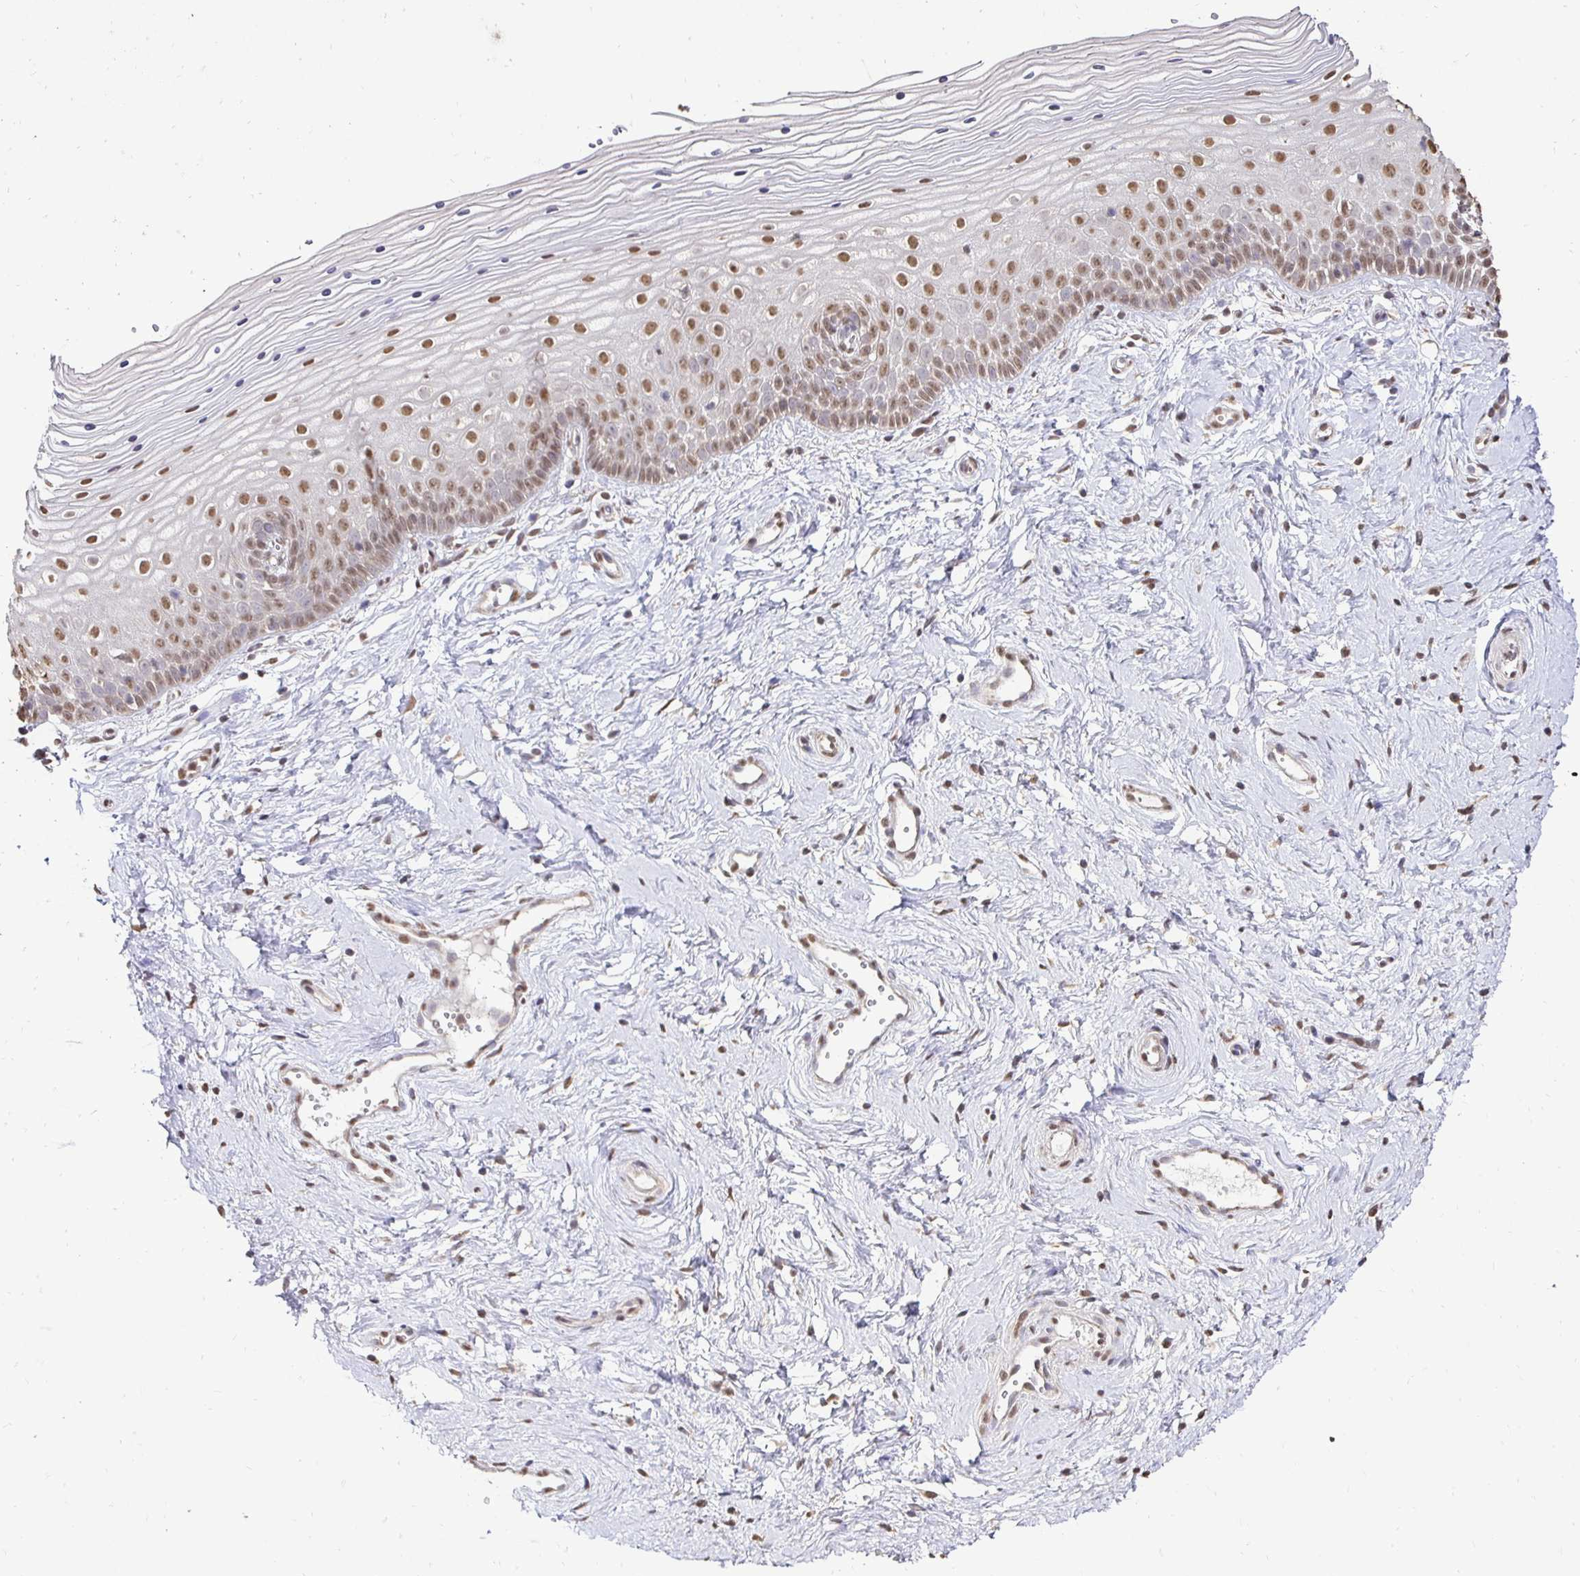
{"staining": {"intensity": "moderate", "quantity": "25%-75%", "location": "cytoplasmic/membranous,nuclear"}, "tissue": "vagina", "cell_type": "Squamous epithelial cells", "image_type": "normal", "snomed": [{"axis": "morphology", "description": "Normal tissue, NOS"}, {"axis": "topography", "description": "Vagina"}], "caption": "DAB (3,3'-diaminobenzidine) immunohistochemical staining of normal human vagina exhibits moderate cytoplasmic/membranous,nuclear protein staining in approximately 25%-75% of squamous epithelial cells.", "gene": "RHEBL1", "patient": {"sex": "female", "age": 38}}